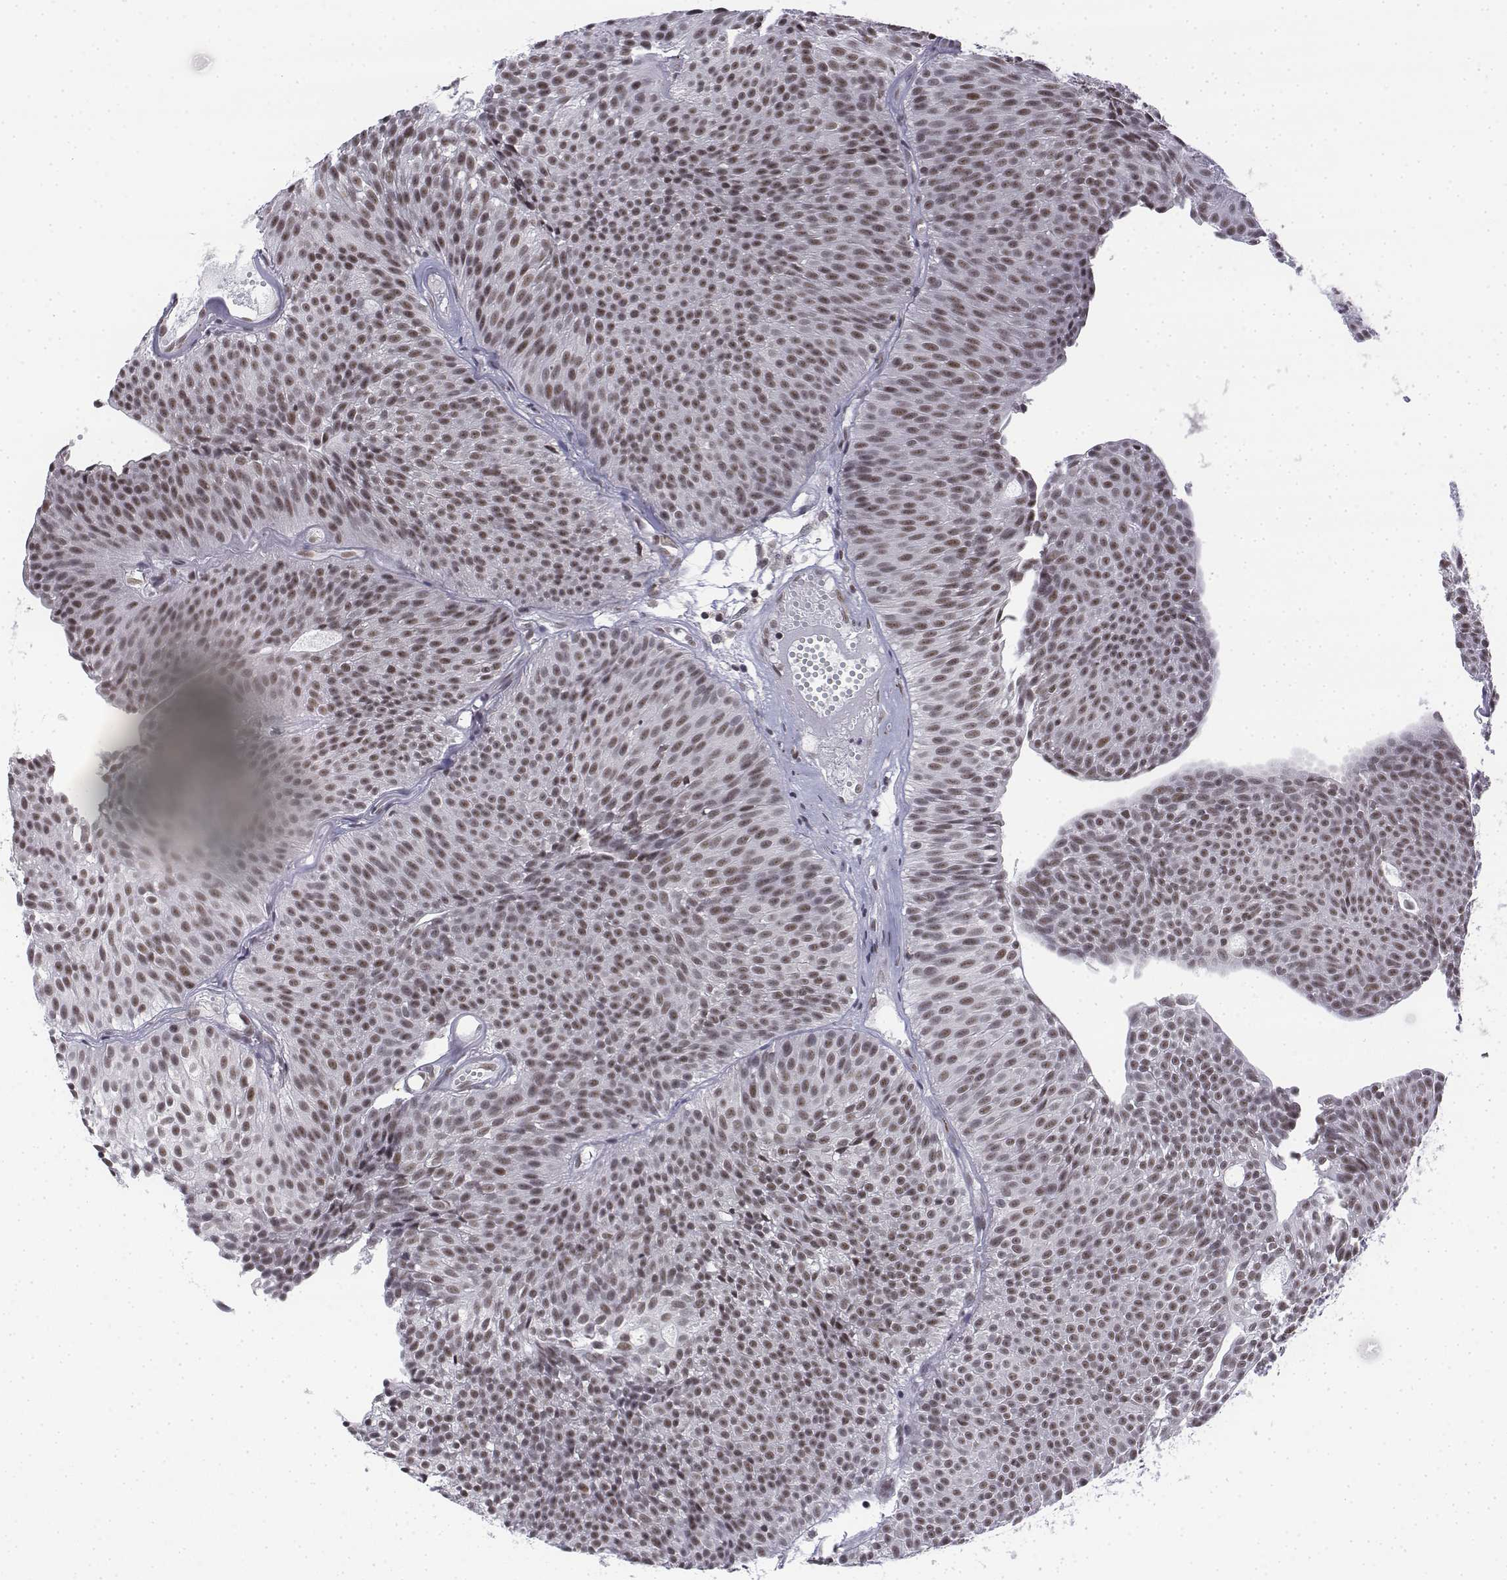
{"staining": {"intensity": "moderate", "quantity": ">75%", "location": "nuclear"}, "tissue": "urothelial cancer", "cell_type": "Tumor cells", "image_type": "cancer", "snomed": [{"axis": "morphology", "description": "Urothelial carcinoma, Low grade"}, {"axis": "topography", "description": "Urinary bladder"}], "caption": "IHC histopathology image of neoplastic tissue: human urothelial carcinoma (low-grade) stained using IHC displays medium levels of moderate protein expression localized specifically in the nuclear of tumor cells, appearing as a nuclear brown color.", "gene": "SETD1A", "patient": {"sex": "male", "age": 63}}